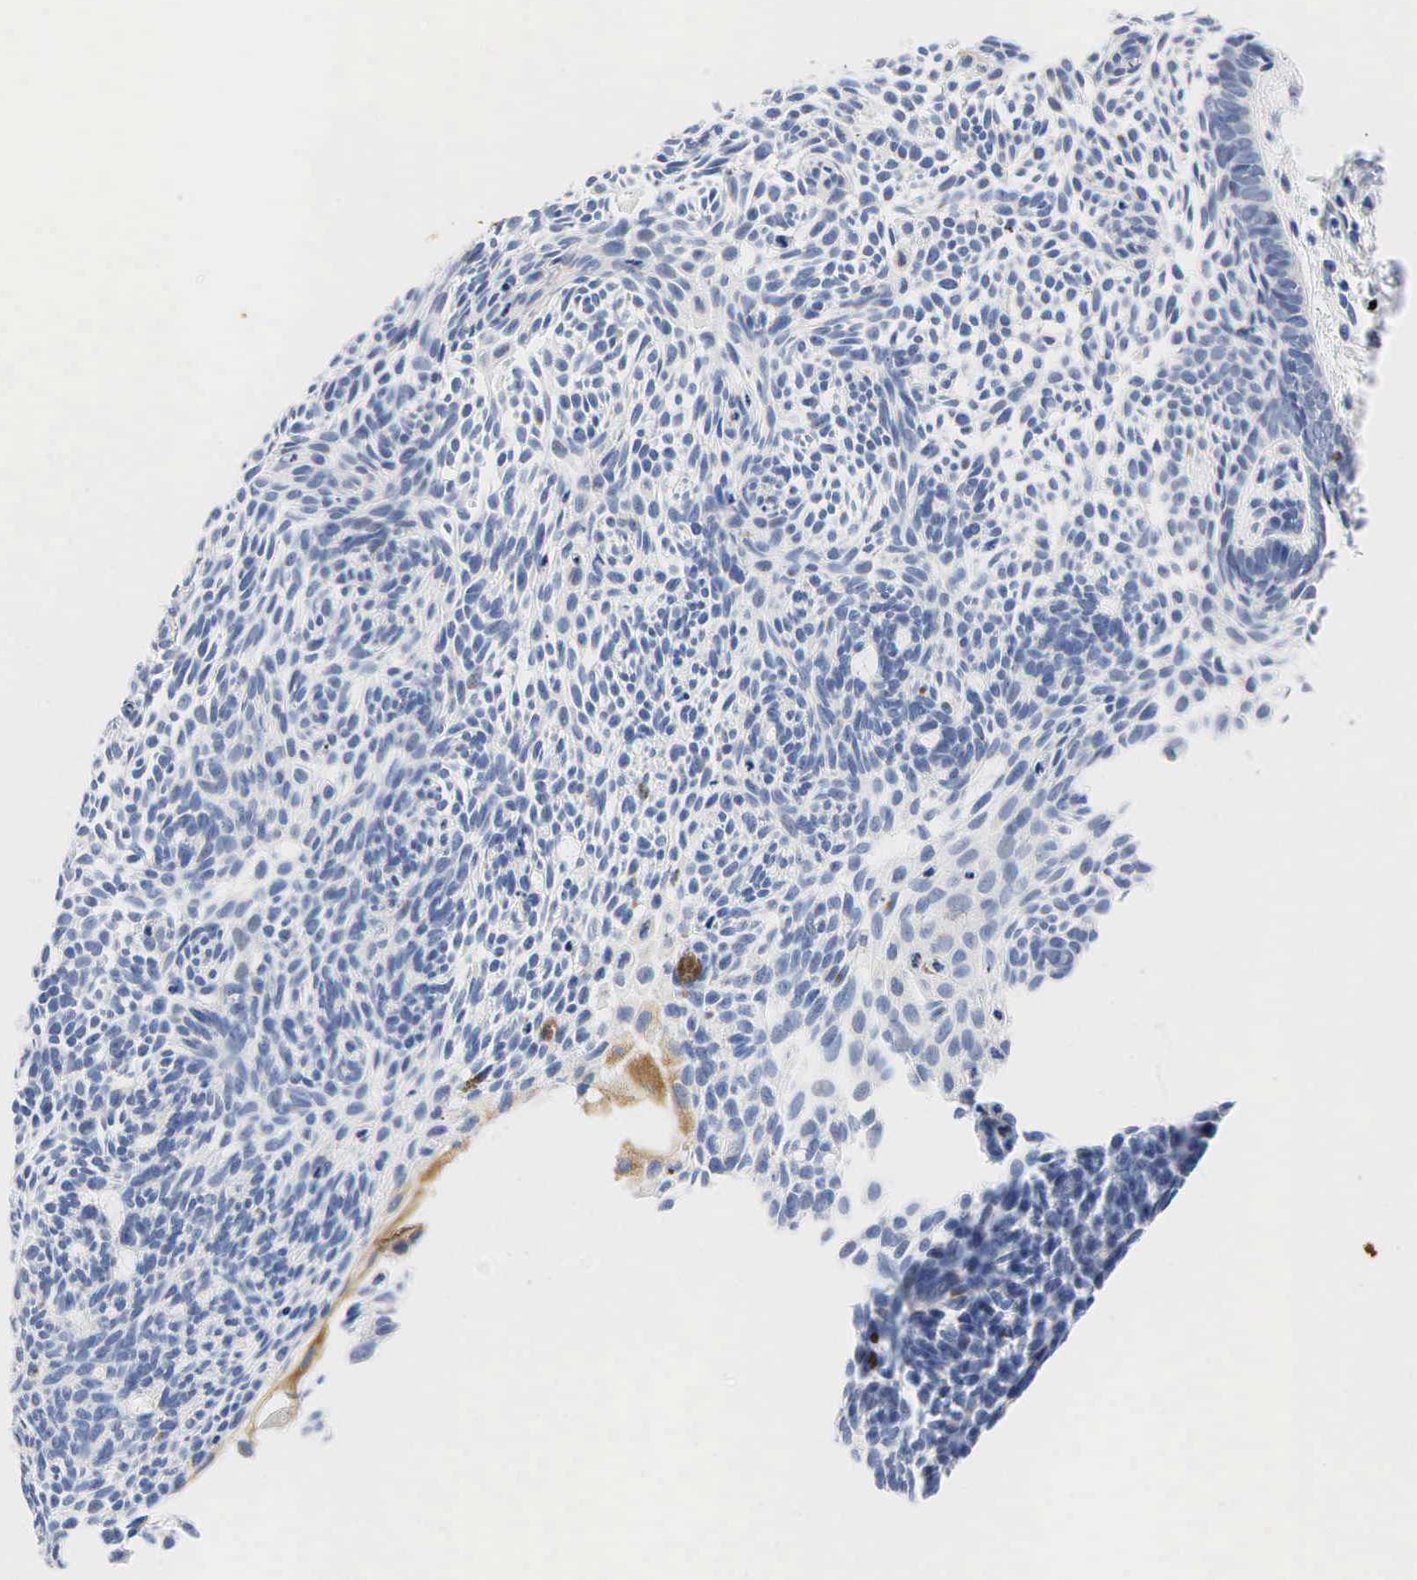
{"staining": {"intensity": "negative", "quantity": "none", "location": "none"}, "tissue": "skin cancer", "cell_type": "Tumor cells", "image_type": "cancer", "snomed": [{"axis": "morphology", "description": "Basal cell carcinoma"}, {"axis": "topography", "description": "Skin"}], "caption": "This is an immunohistochemistry (IHC) image of human skin cancer. There is no expression in tumor cells.", "gene": "PGR", "patient": {"sex": "male", "age": 58}}